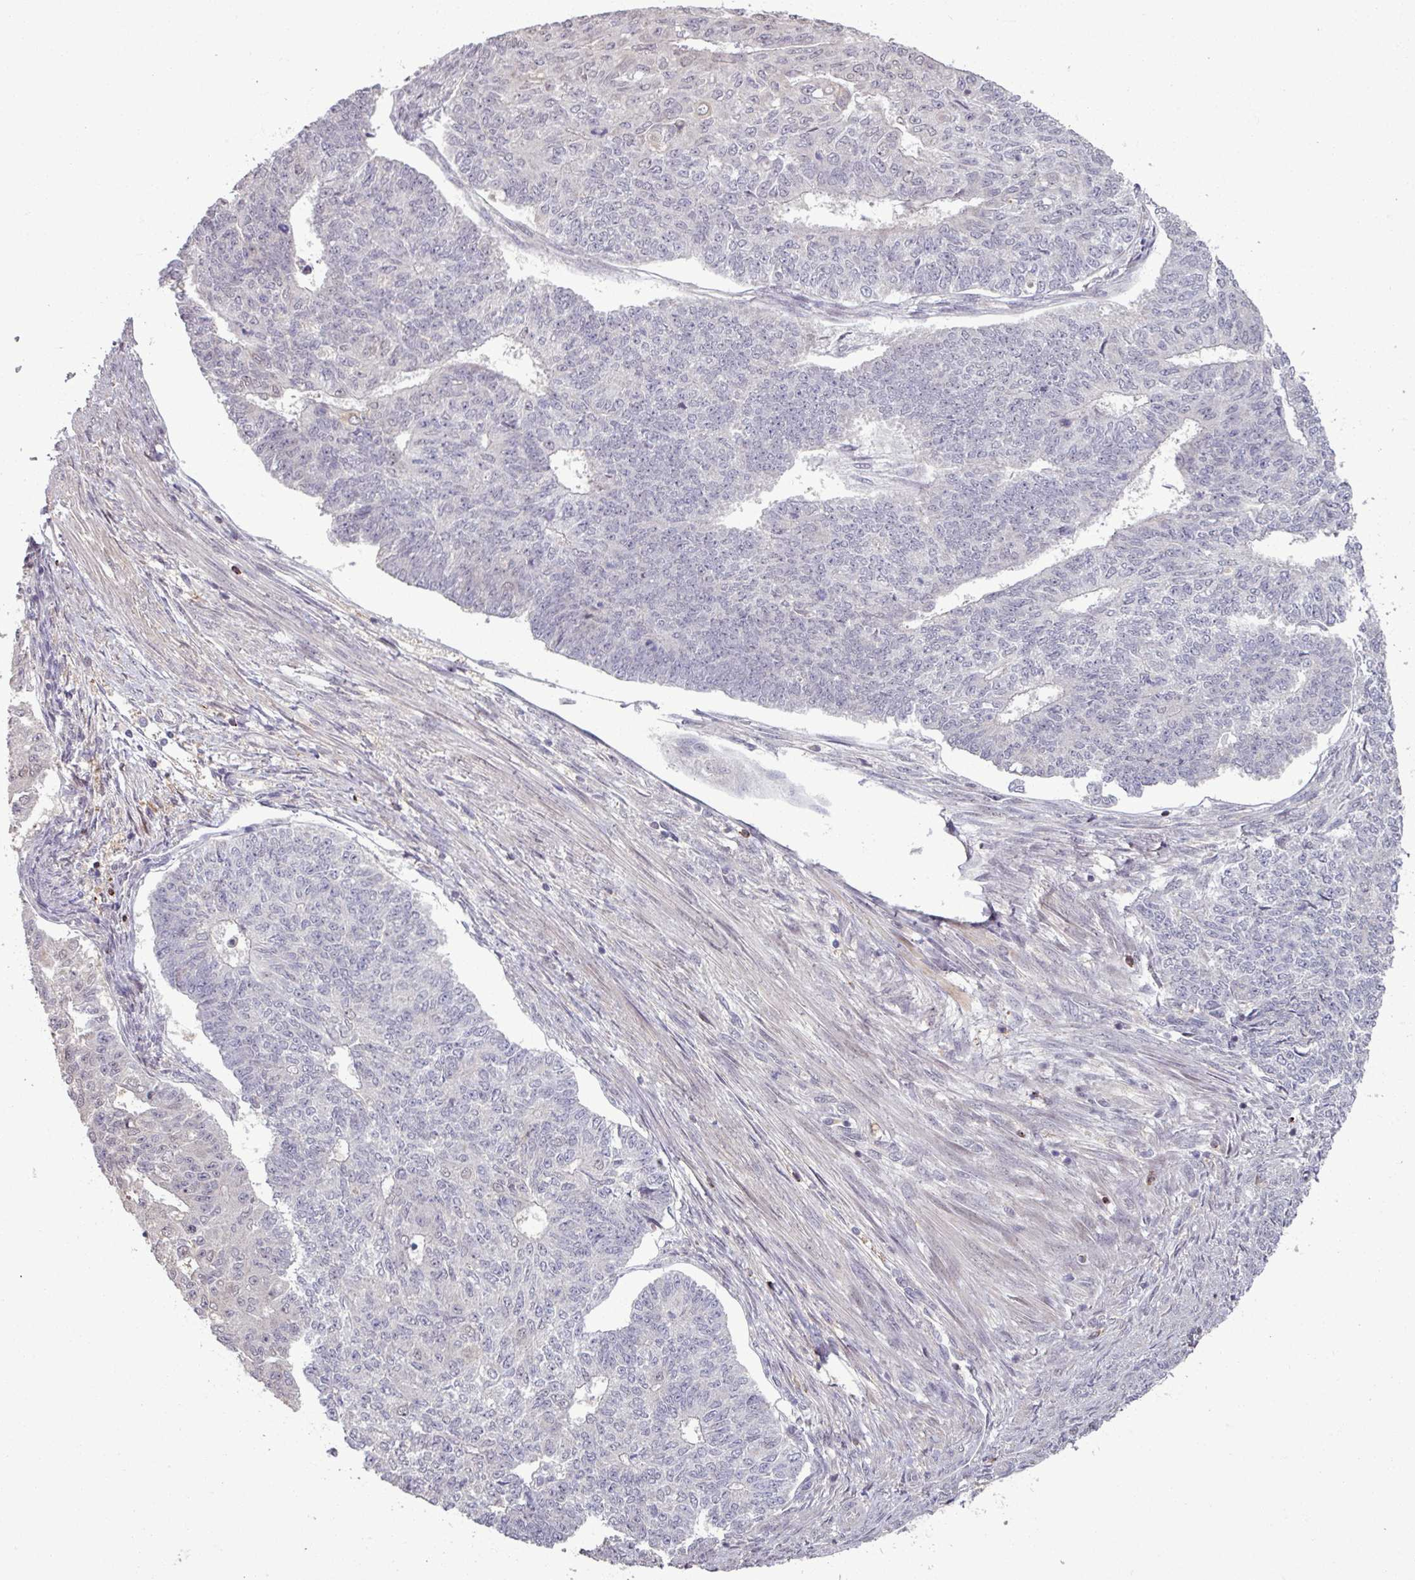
{"staining": {"intensity": "negative", "quantity": "none", "location": "none"}, "tissue": "endometrial cancer", "cell_type": "Tumor cells", "image_type": "cancer", "snomed": [{"axis": "morphology", "description": "Adenocarcinoma, NOS"}, {"axis": "topography", "description": "Endometrium"}], "caption": "Immunohistochemical staining of adenocarcinoma (endometrial) displays no significant positivity in tumor cells. (IHC, brightfield microscopy, high magnification).", "gene": "OR6B1", "patient": {"sex": "female", "age": 32}}